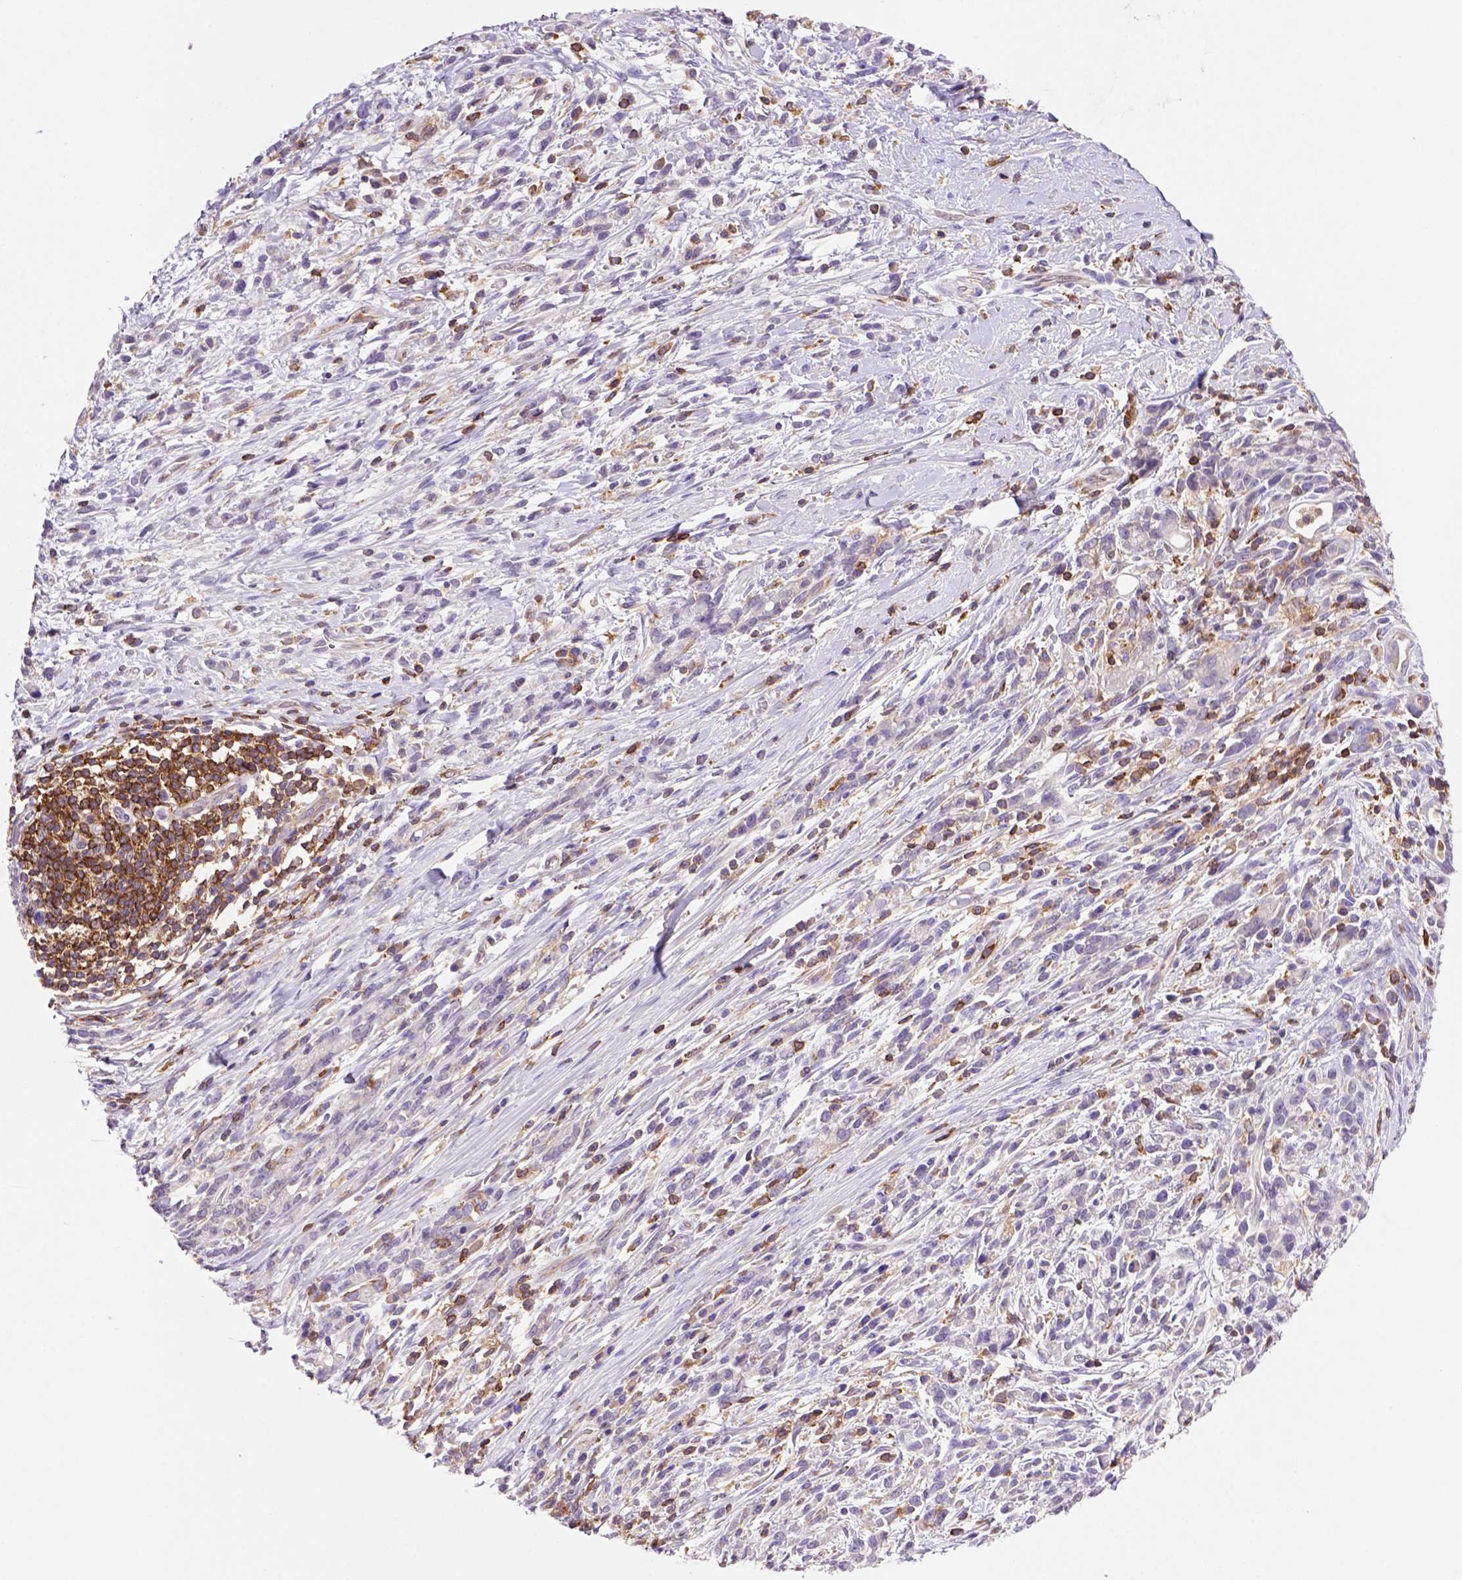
{"staining": {"intensity": "negative", "quantity": "none", "location": "none"}, "tissue": "stomach cancer", "cell_type": "Tumor cells", "image_type": "cancer", "snomed": [{"axis": "morphology", "description": "Adenocarcinoma, NOS"}, {"axis": "topography", "description": "Stomach"}], "caption": "Immunohistochemical staining of human stomach cancer demonstrates no significant staining in tumor cells.", "gene": "INPP5D", "patient": {"sex": "female", "age": 57}}